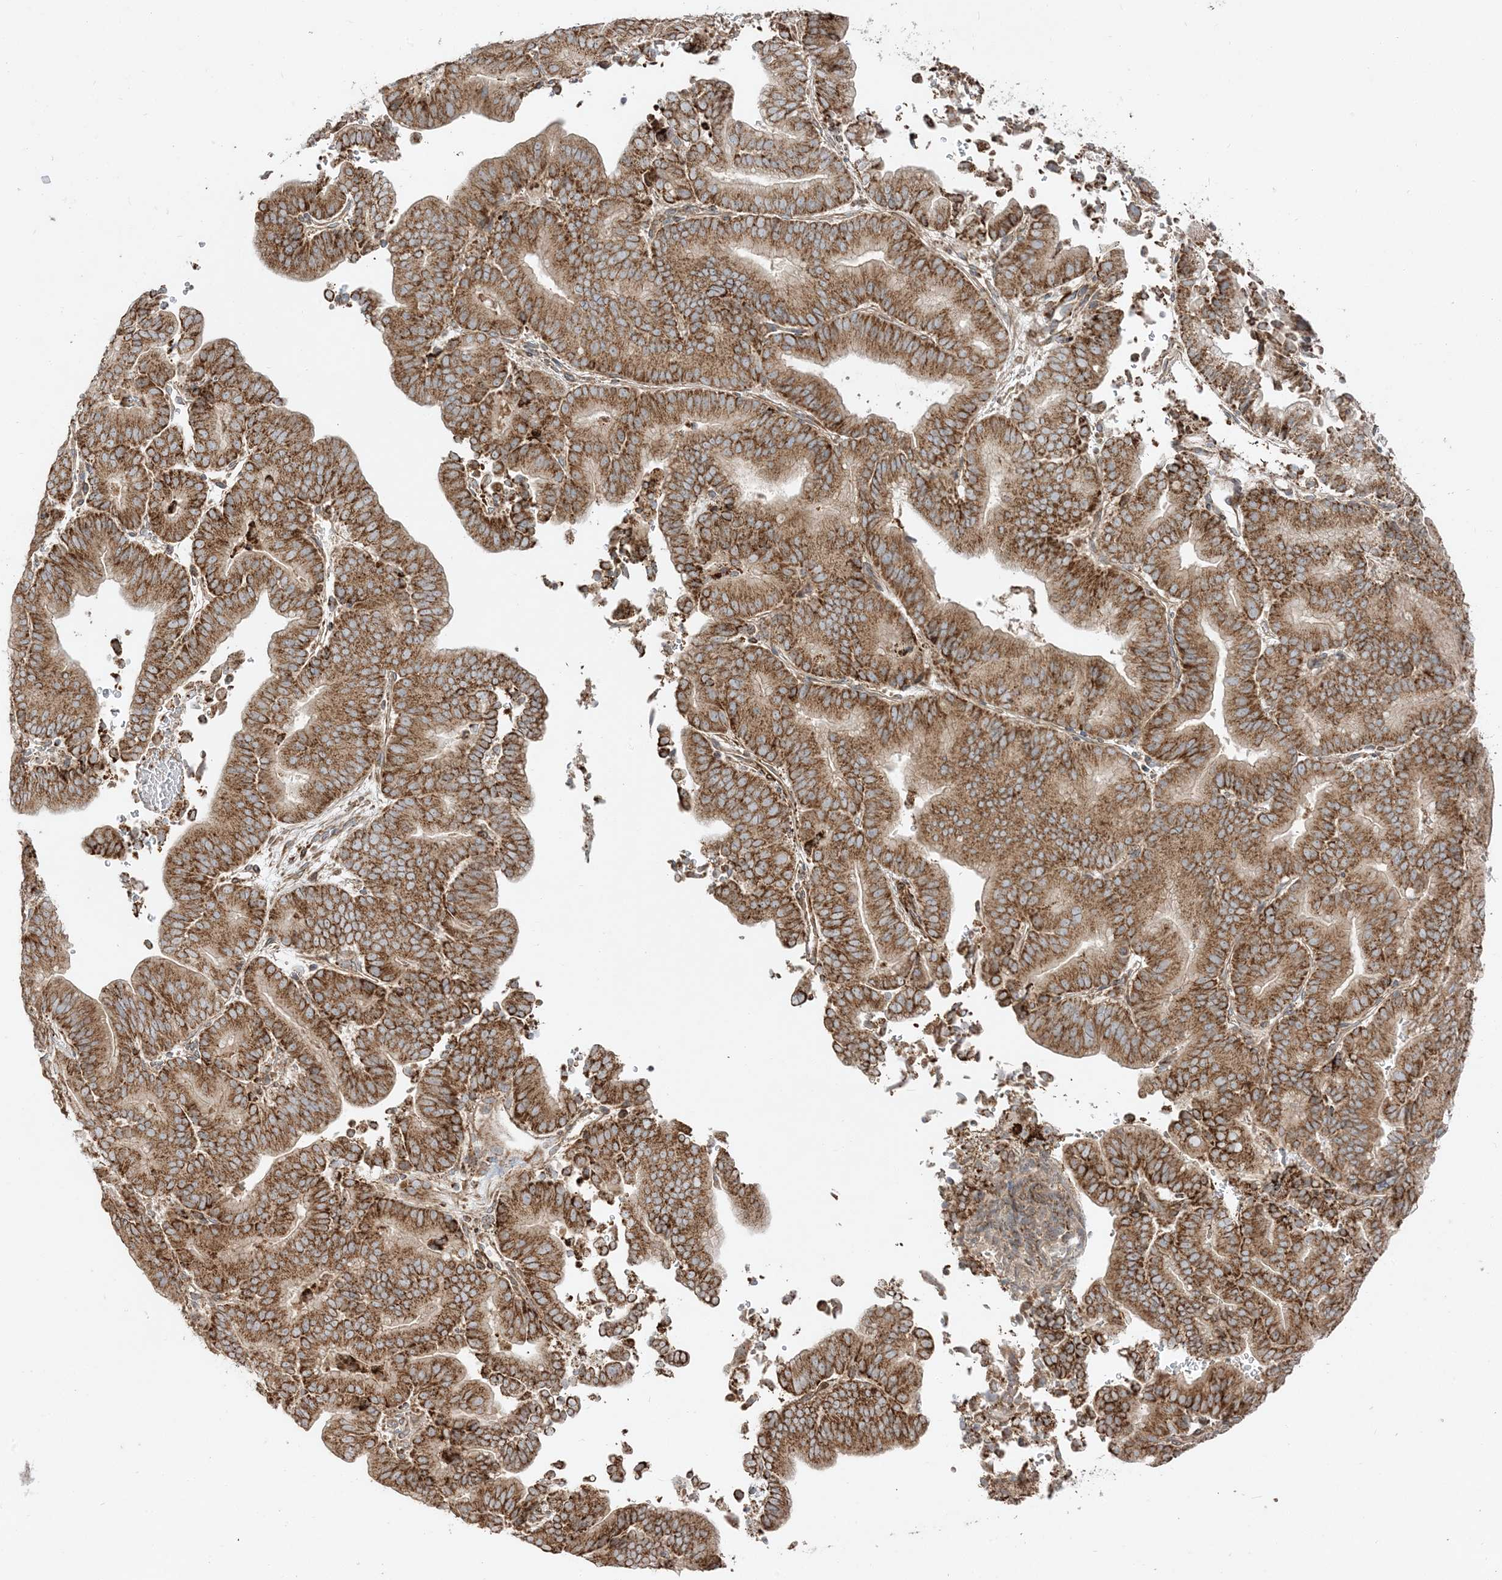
{"staining": {"intensity": "moderate", "quantity": ">75%", "location": "cytoplasmic/membranous"}, "tissue": "liver cancer", "cell_type": "Tumor cells", "image_type": "cancer", "snomed": [{"axis": "morphology", "description": "Cholangiocarcinoma"}, {"axis": "topography", "description": "Liver"}], "caption": "Liver cholangiocarcinoma stained for a protein (brown) exhibits moderate cytoplasmic/membranous positive positivity in approximately >75% of tumor cells.", "gene": "AARS2", "patient": {"sex": "female", "age": 75}}